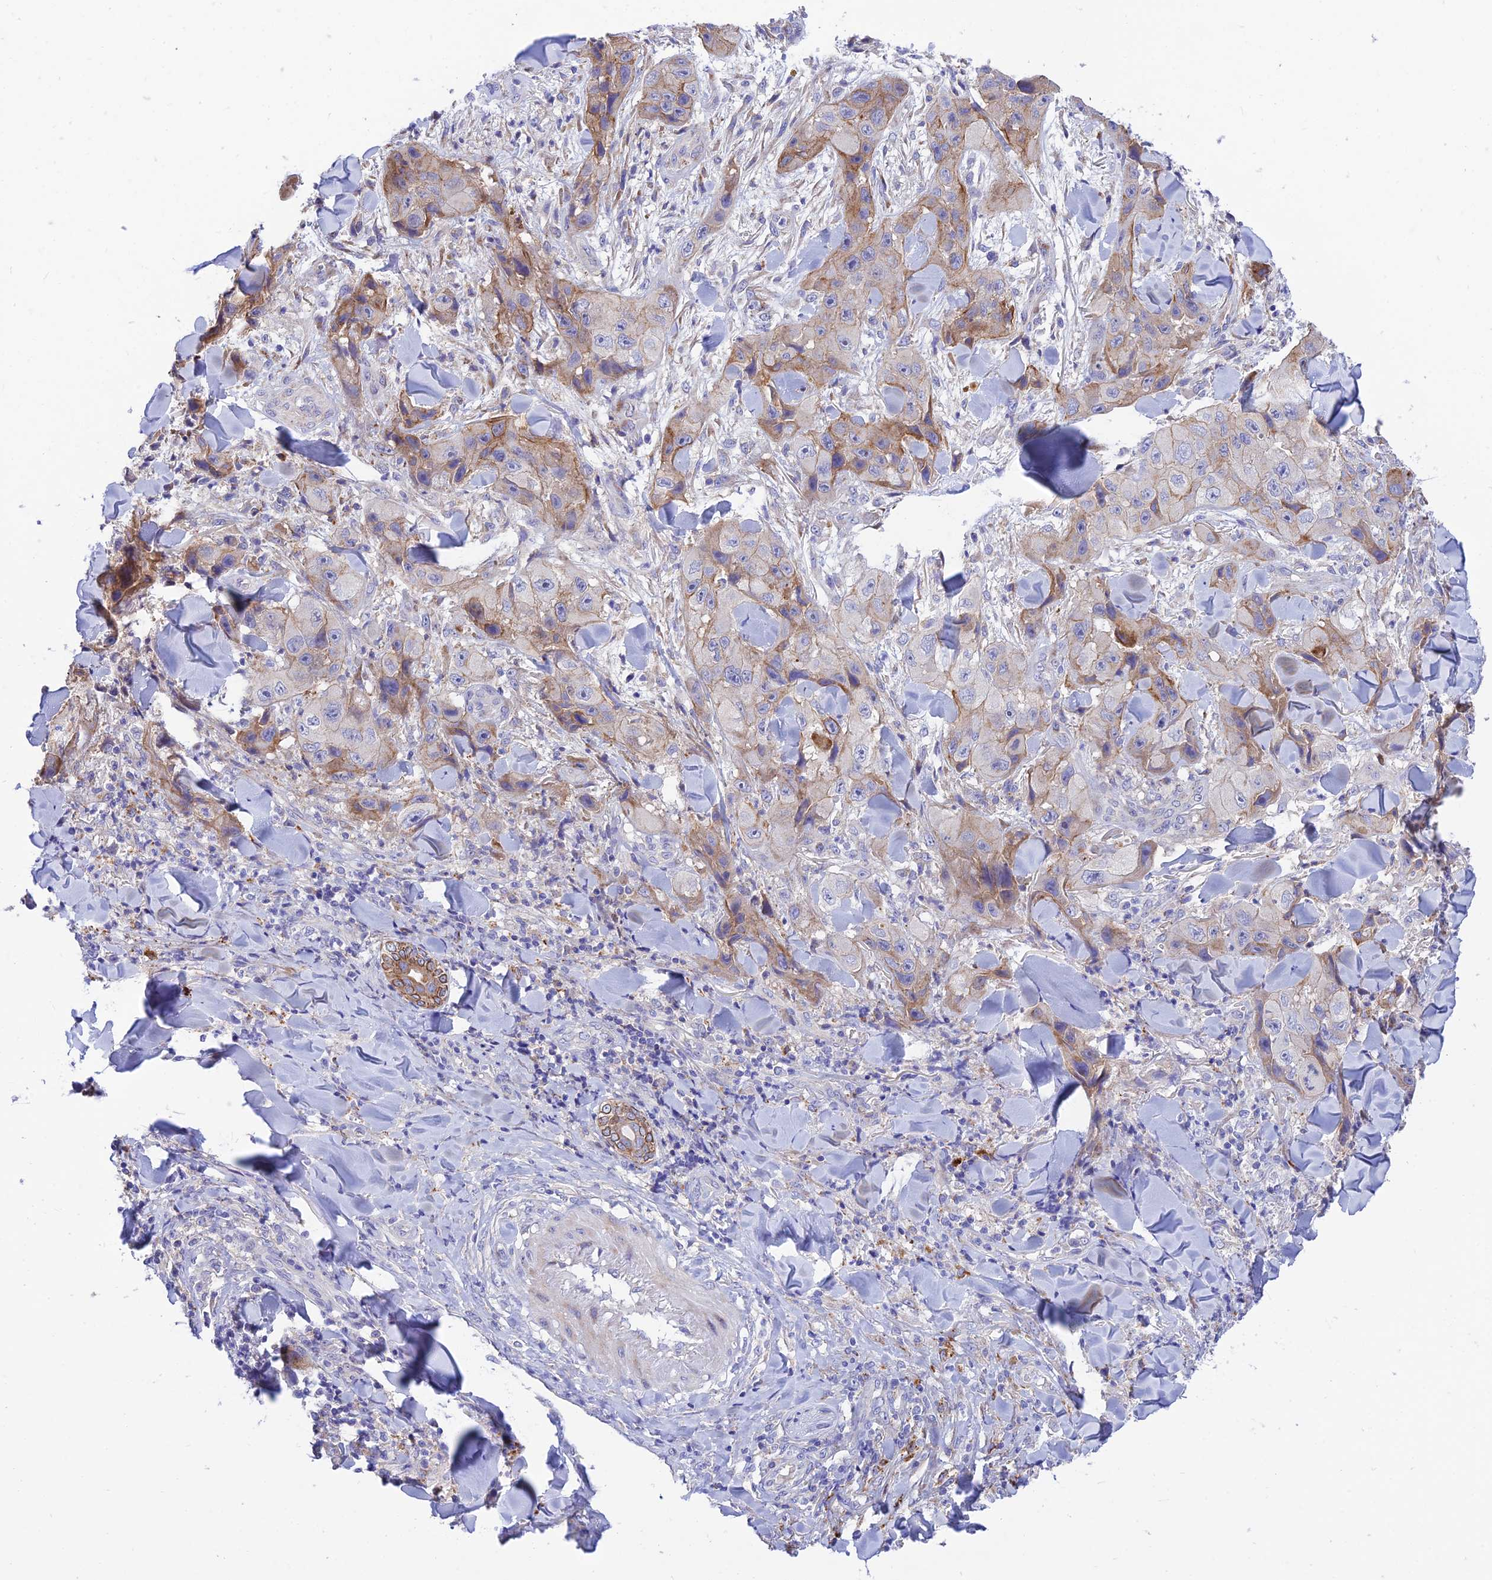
{"staining": {"intensity": "moderate", "quantity": "25%-75%", "location": "cytoplasmic/membranous"}, "tissue": "skin cancer", "cell_type": "Tumor cells", "image_type": "cancer", "snomed": [{"axis": "morphology", "description": "Squamous cell carcinoma, NOS"}, {"axis": "topography", "description": "Skin"}, {"axis": "topography", "description": "Subcutis"}], "caption": "A photomicrograph of squamous cell carcinoma (skin) stained for a protein demonstrates moderate cytoplasmic/membranous brown staining in tumor cells.", "gene": "CCDC157", "patient": {"sex": "male", "age": 73}}